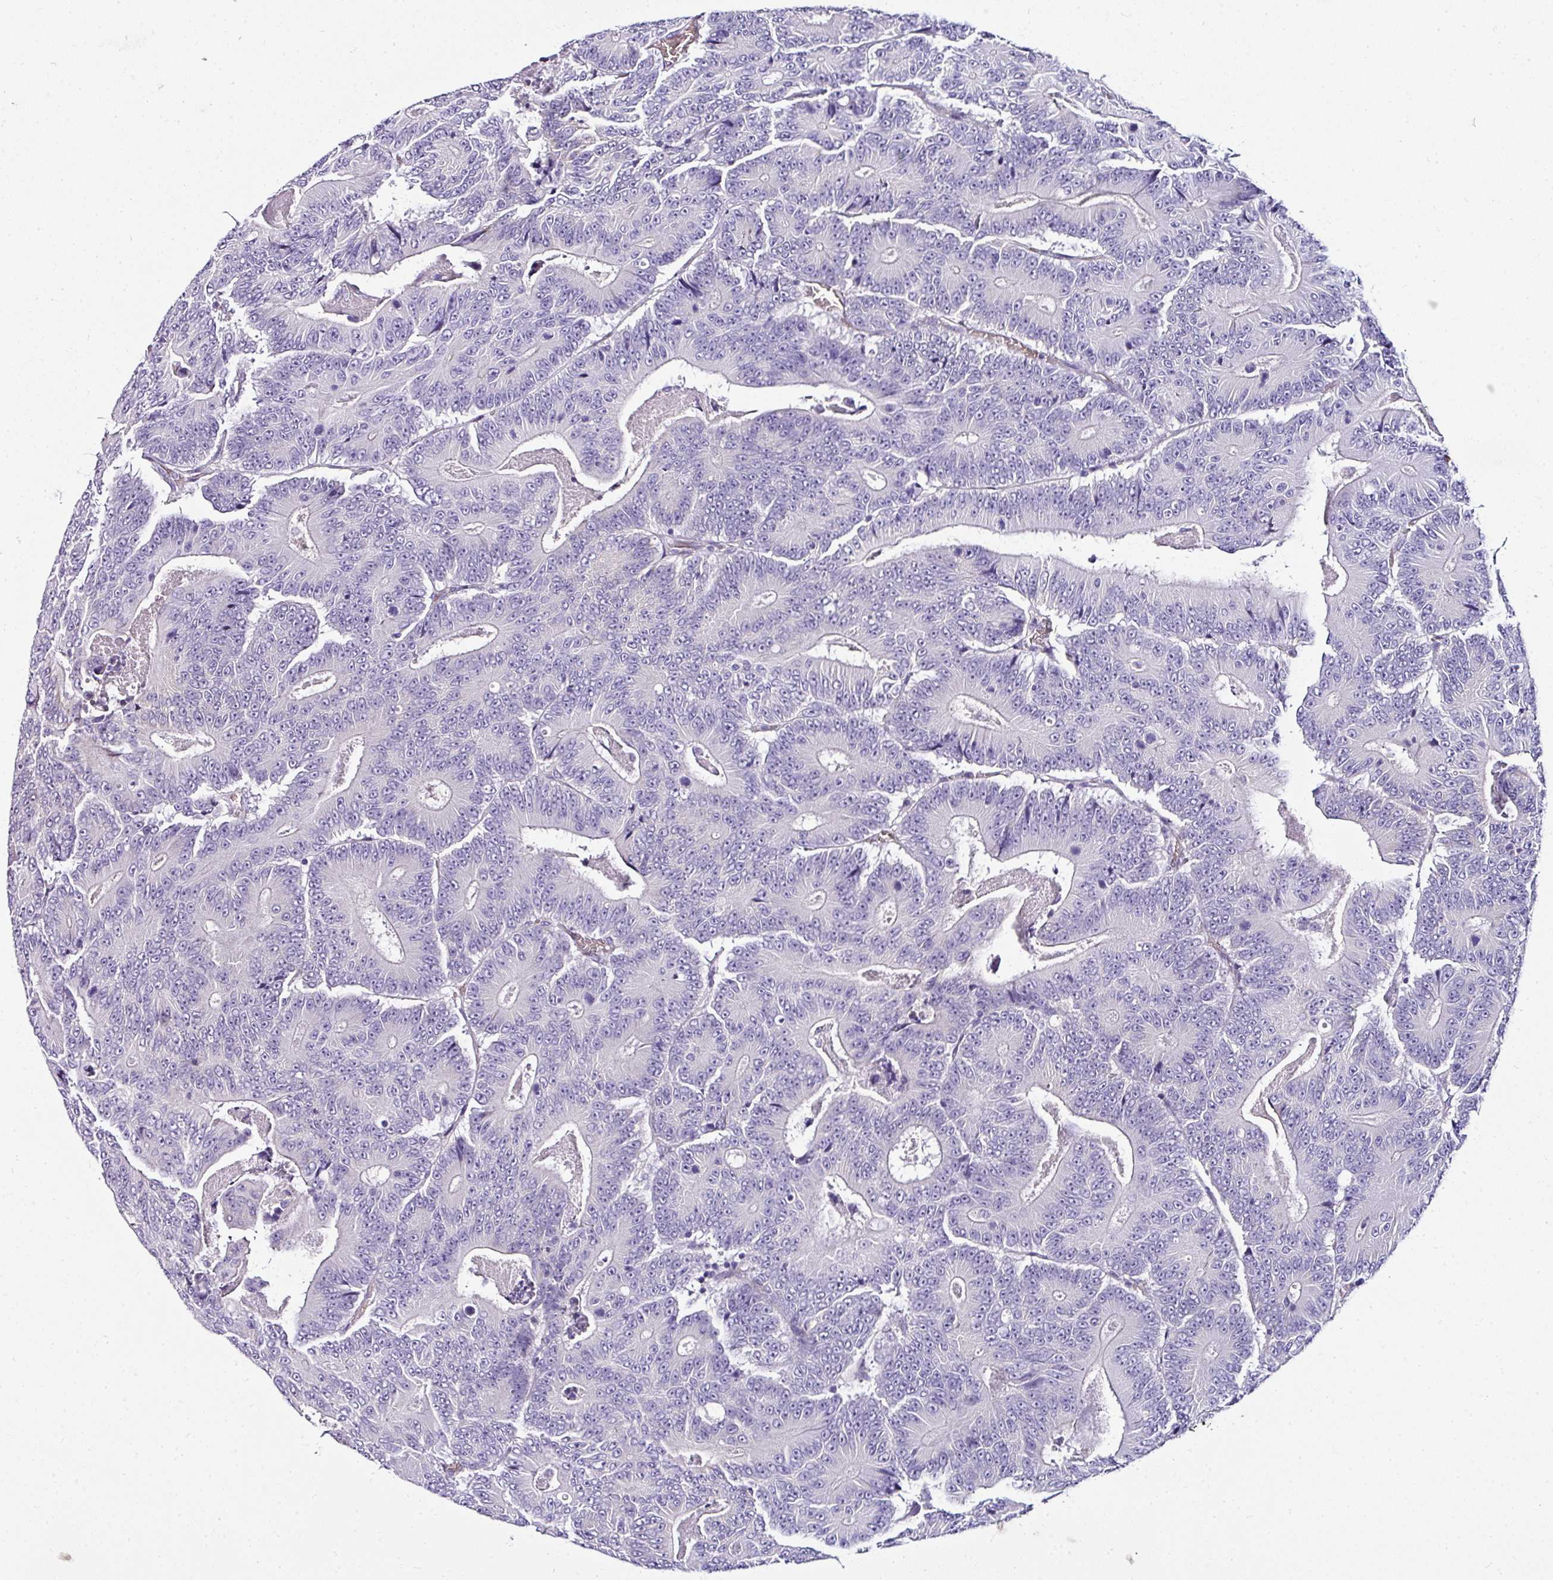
{"staining": {"intensity": "negative", "quantity": "none", "location": "none"}, "tissue": "colorectal cancer", "cell_type": "Tumor cells", "image_type": "cancer", "snomed": [{"axis": "morphology", "description": "Adenocarcinoma, NOS"}, {"axis": "topography", "description": "Colon"}], "caption": "DAB (3,3'-diaminobenzidine) immunohistochemical staining of adenocarcinoma (colorectal) demonstrates no significant staining in tumor cells.", "gene": "NAPSA", "patient": {"sex": "male", "age": 83}}